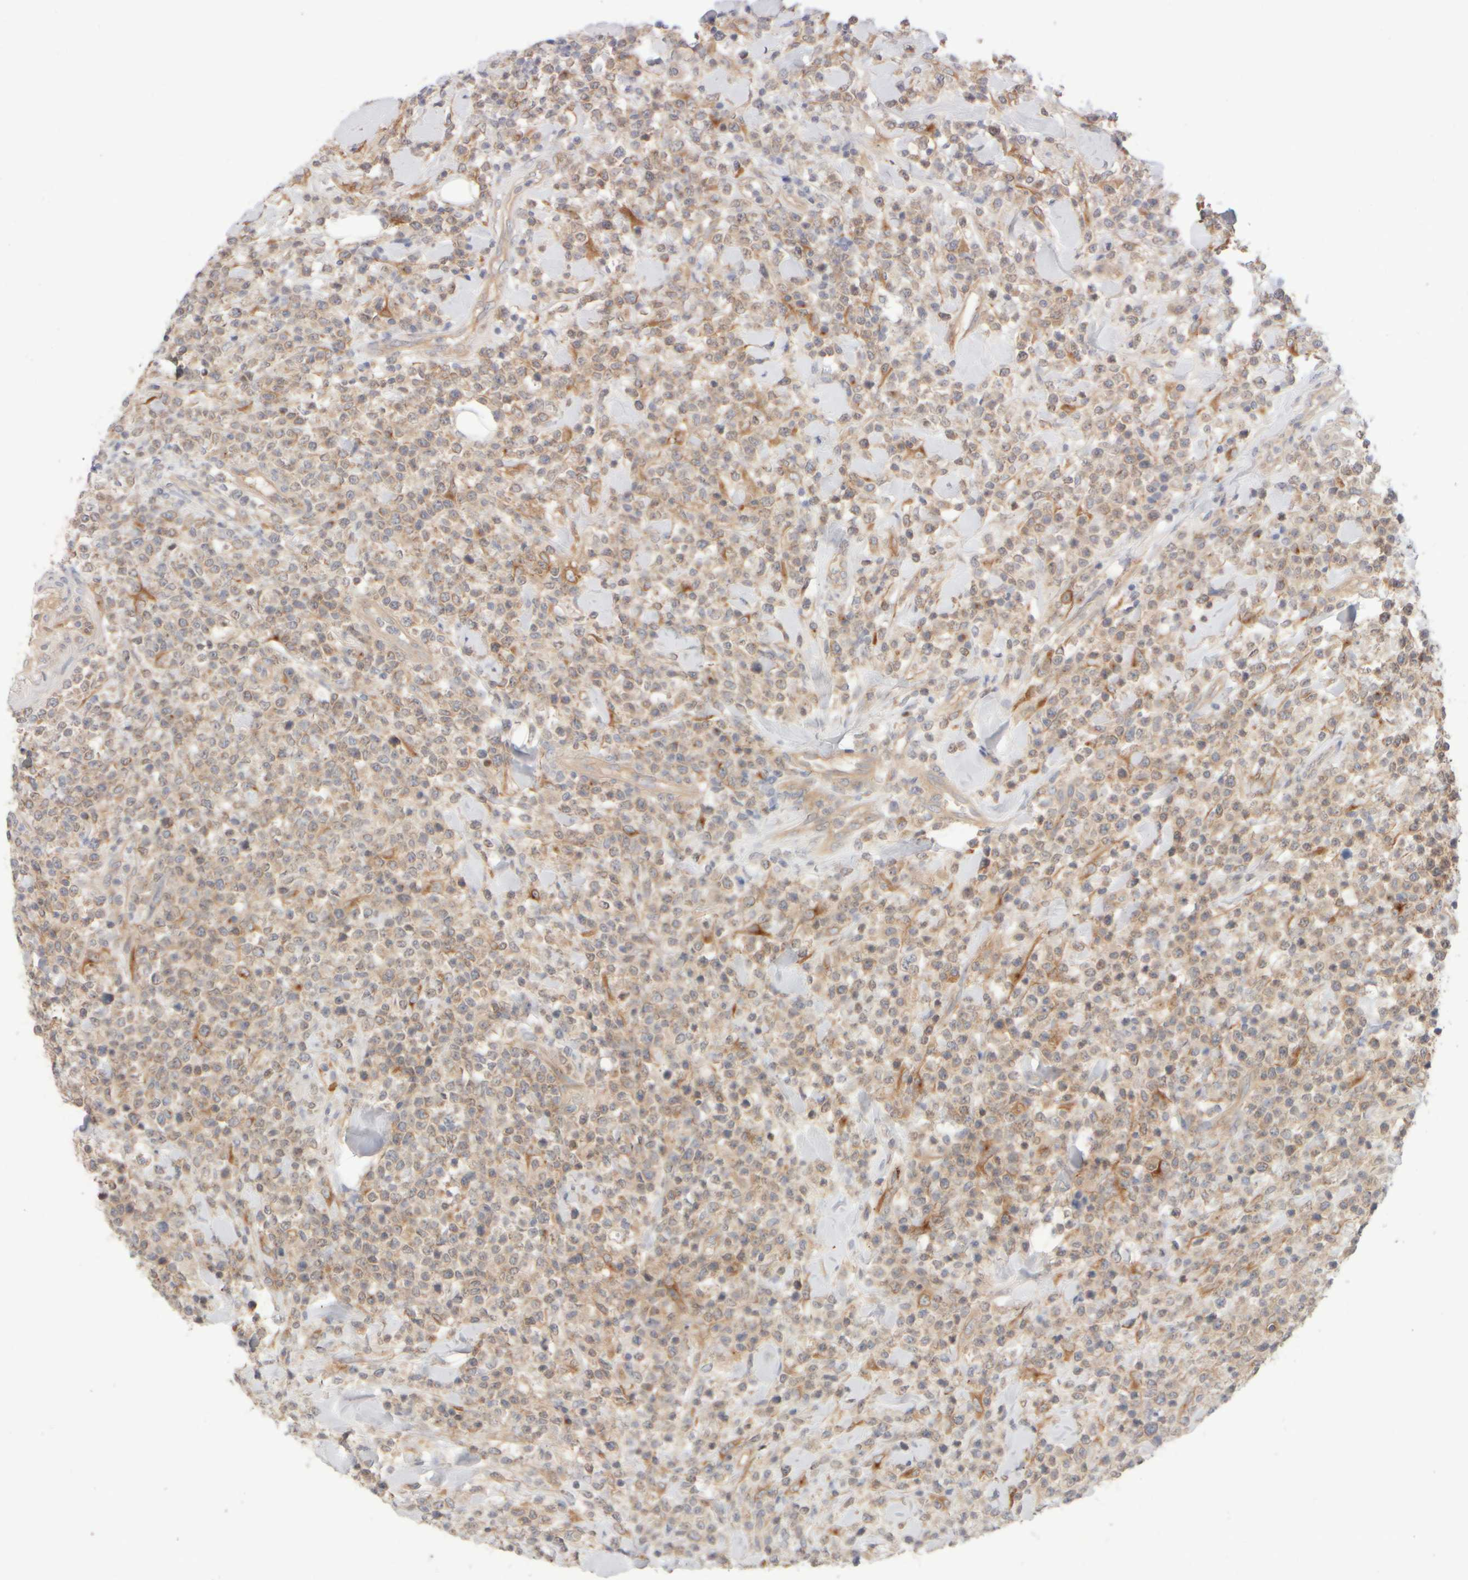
{"staining": {"intensity": "weak", "quantity": "25%-75%", "location": "cytoplasmic/membranous"}, "tissue": "lymphoma", "cell_type": "Tumor cells", "image_type": "cancer", "snomed": [{"axis": "morphology", "description": "Malignant lymphoma, non-Hodgkin's type, High grade"}, {"axis": "topography", "description": "Colon"}], "caption": "Protein expression analysis of high-grade malignant lymphoma, non-Hodgkin's type reveals weak cytoplasmic/membranous staining in approximately 25%-75% of tumor cells.", "gene": "GOPC", "patient": {"sex": "female", "age": 53}}